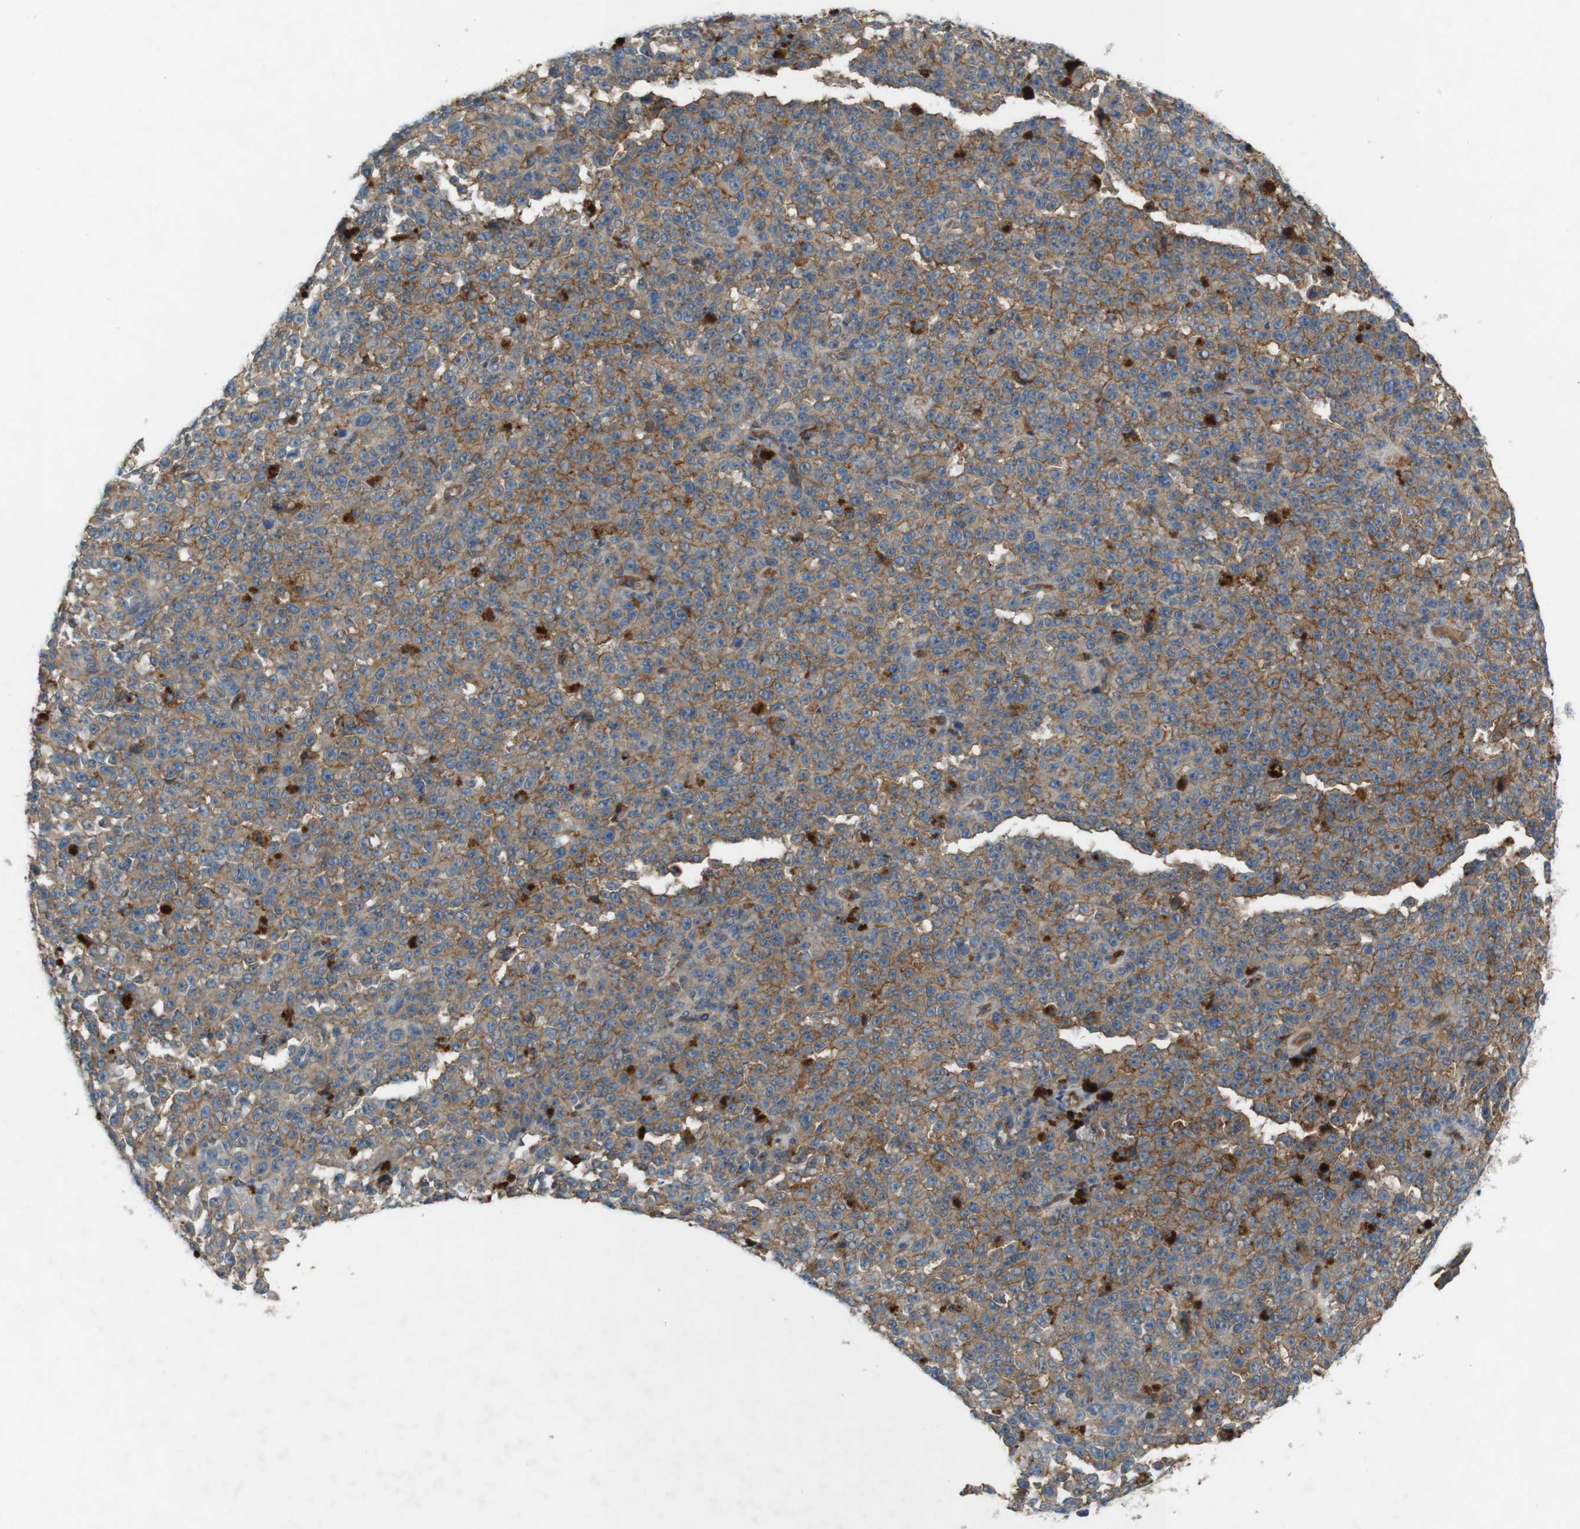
{"staining": {"intensity": "moderate", "quantity": ">75%", "location": "cytoplasmic/membranous"}, "tissue": "melanoma", "cell_type": "Tumor cells", "image_type": "cancer", "snomed": [{"axis": "morphology", "description": "Malignant melanoma, NOS"}, {"axis": "topography", "description": "Skin"}], "caption": "Malignant melanoma stained with a protein marker displays moderate staining in tumor cells.", "gene": "PVR", "patient": {"sex": "female", "age": 82}}